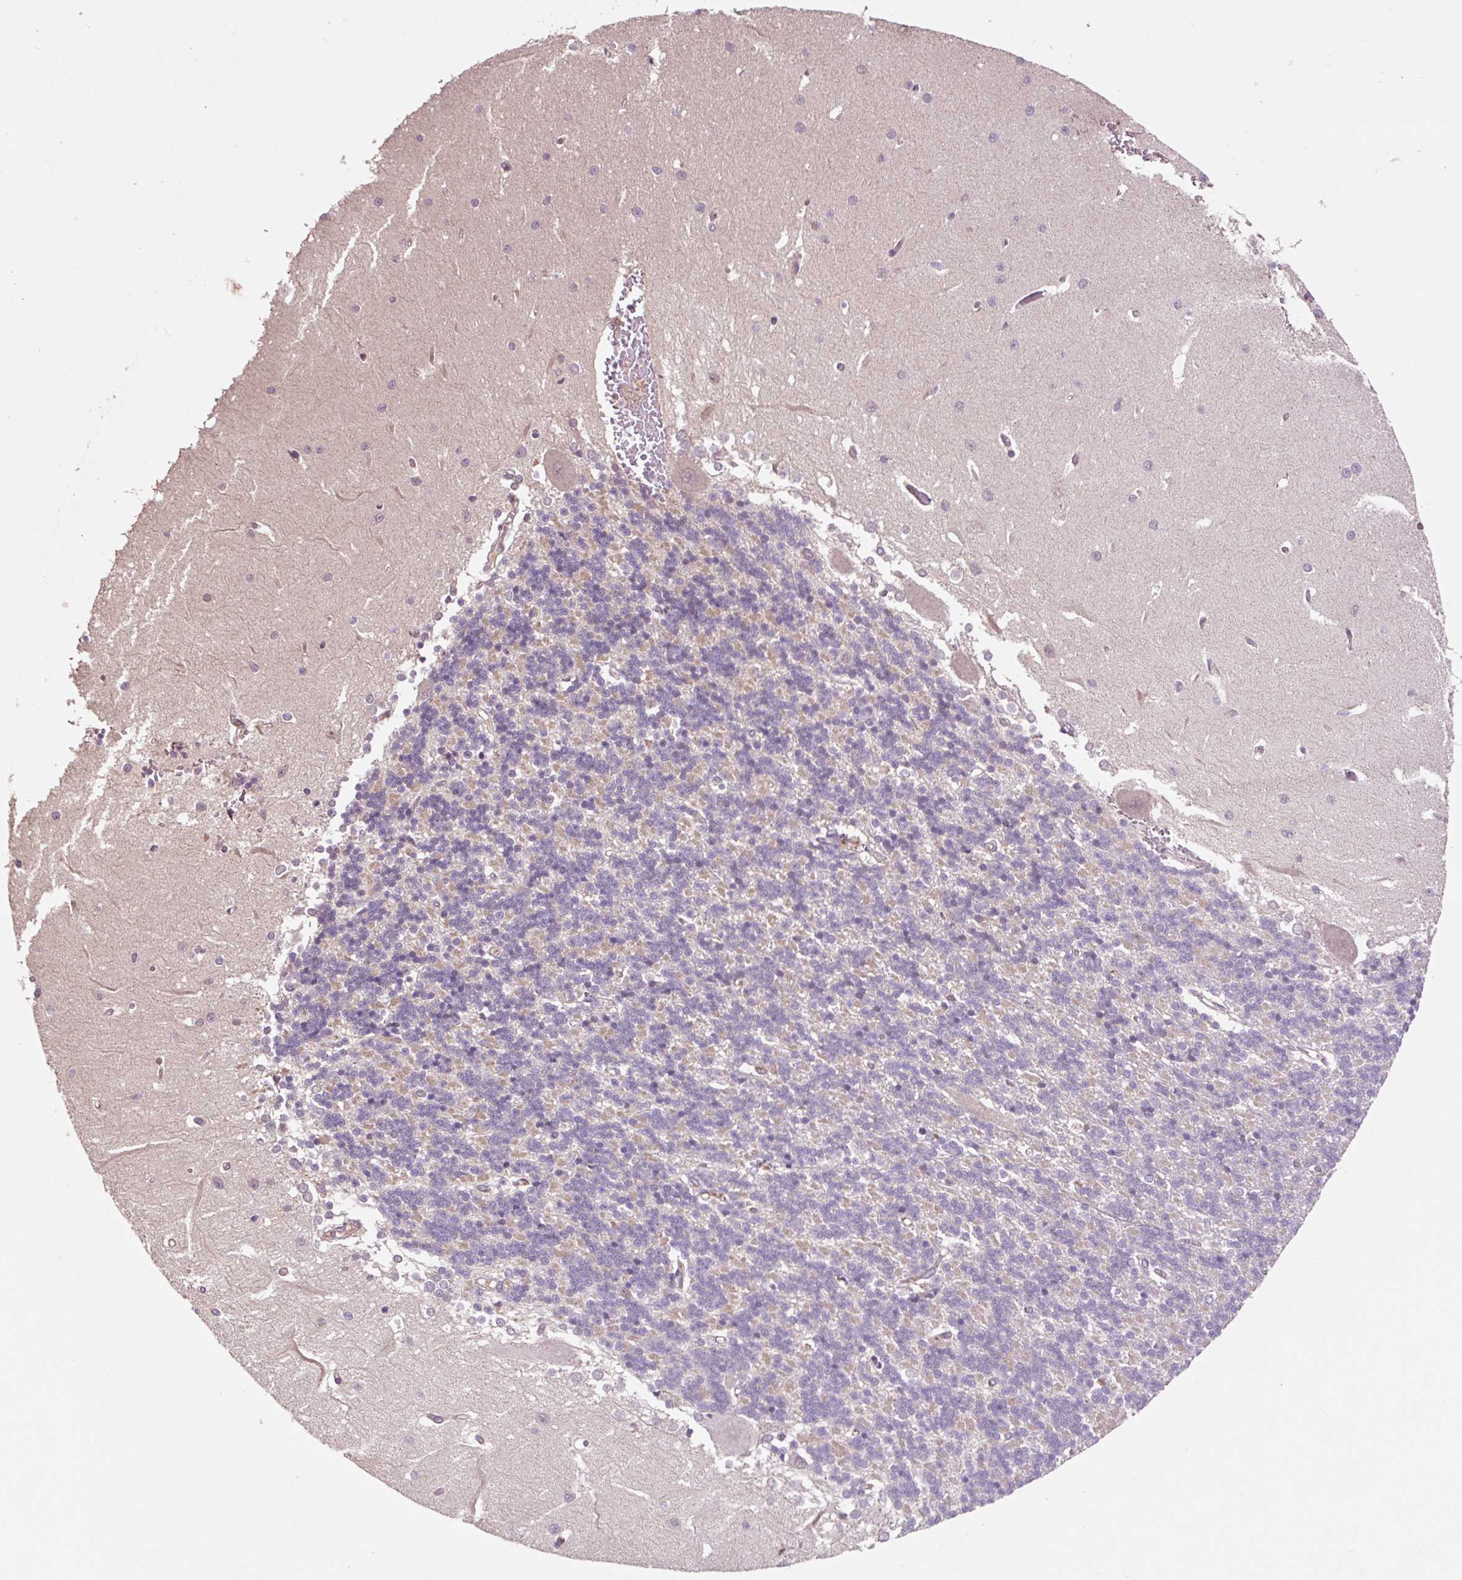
{"staining": {"intensity": "moderate", "quantity": "<25%", "location": "cytoplasmic/membranous"}, "tissue": "cerebellum", "cell_type": "Cells in granular layer", "image_type": "normal", "snomed": [{"axis": "morphology", "description": "Normal tissue, NOS"}, {"axis": "topography", "description": "Cerebellum"}], "caption": "Immunohistochemistry (IHC) (DAB) staining of unremarkable human cerebellum reveals moderate cytoplasmic/membranous protein expression in approximately <25% of cells in granular layer.", "gene": "MMS19", "patient": {"sex": "male", "age": 37}}